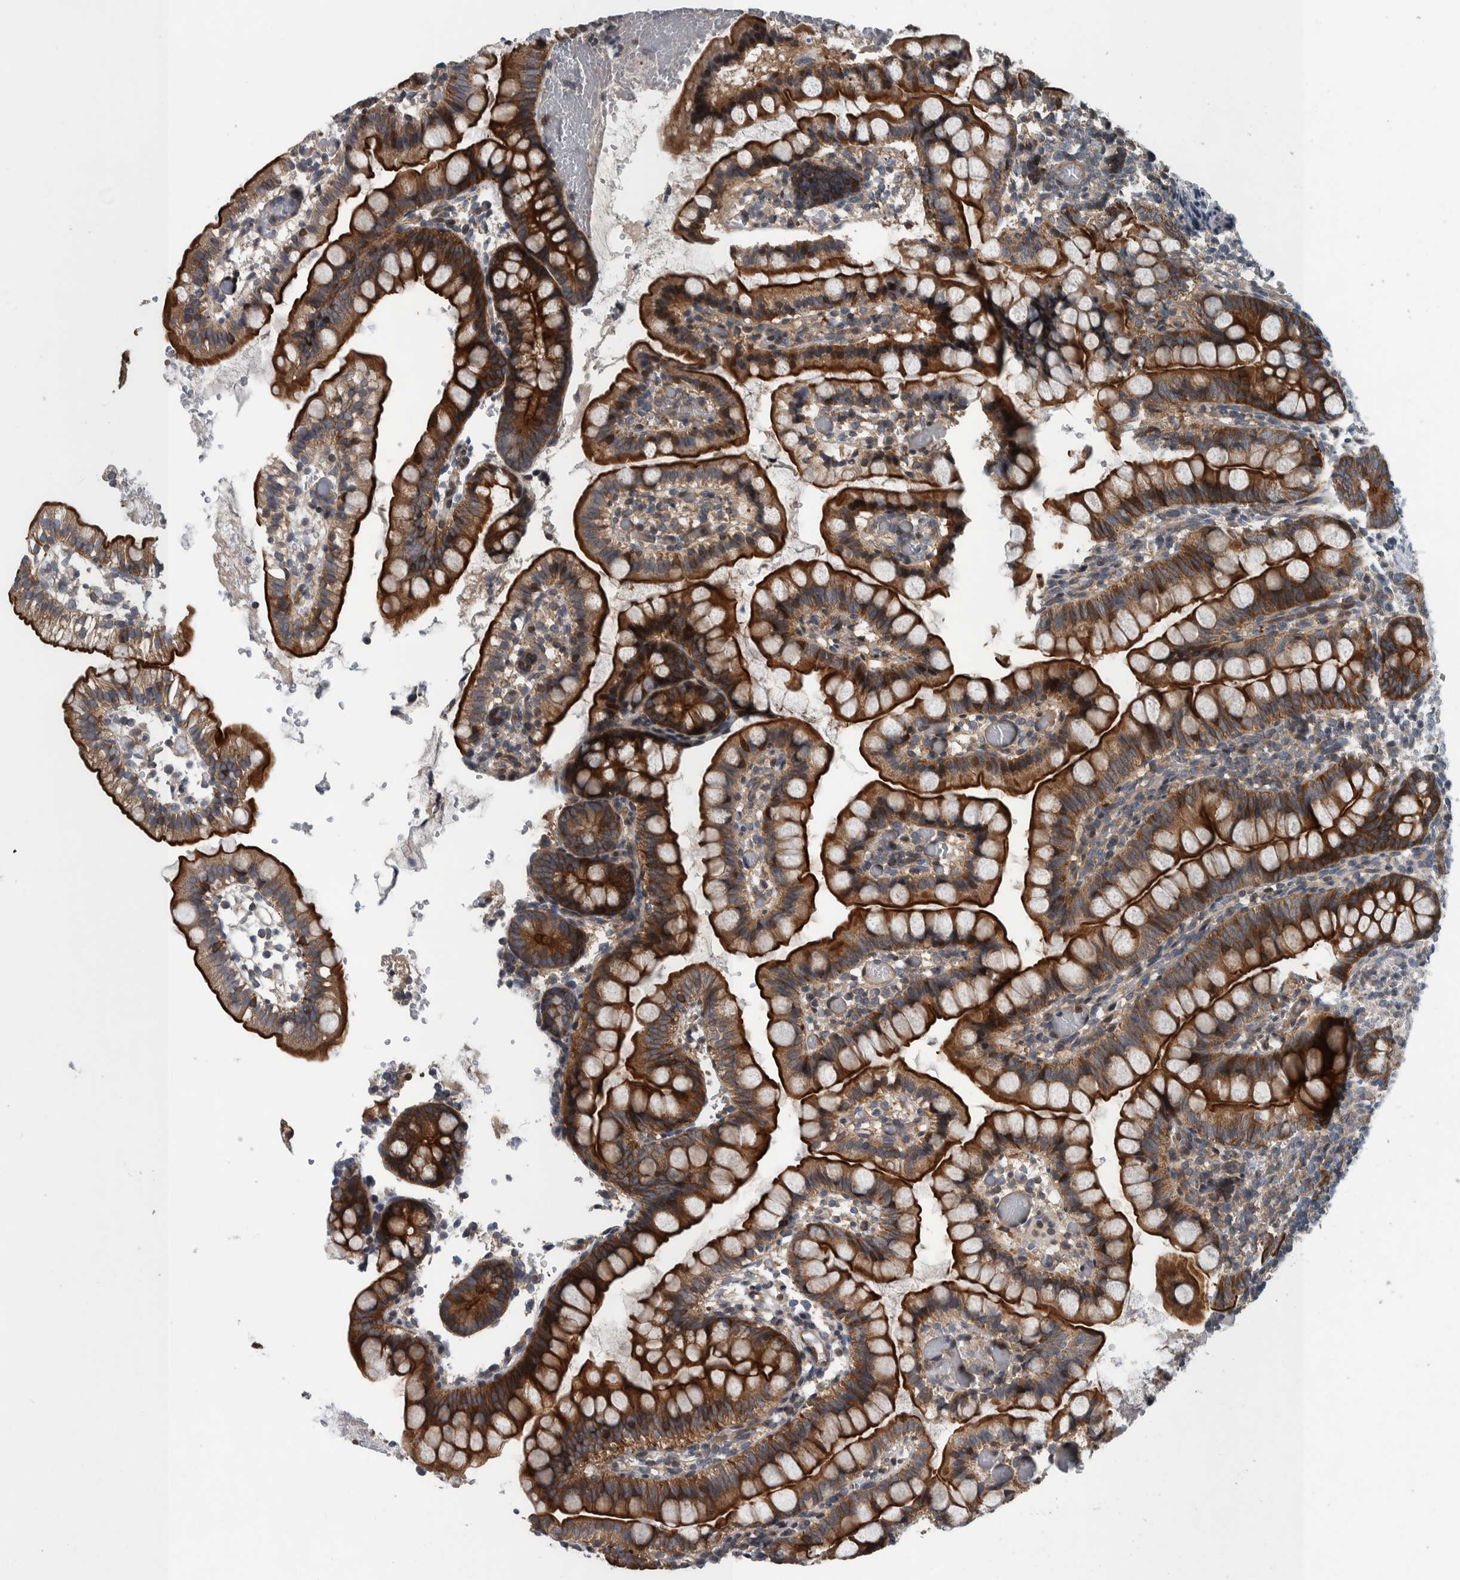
{"staining": {"intensity": "strong", "quantity": ">75%", "location": "cytoplasmic/membranous"}, "tissue": "small intestine", "cell_type": "Glandular cells", "image_type": "normal", "snomed": [{"axis": "morphology", "description": "Normal tissue, NOS"}, {"axis": "morphology", "description": "Developmental malformation"}, {"axis": "topography", "description": "Small intestine"}], "caption": "Glandular cells reveal high levels of strong cytoplasmic/membranous expression in approximately >75% of cells in benign small intestine.", "gene": "BAIAP2L1", "patient": {"sex": "male"}}